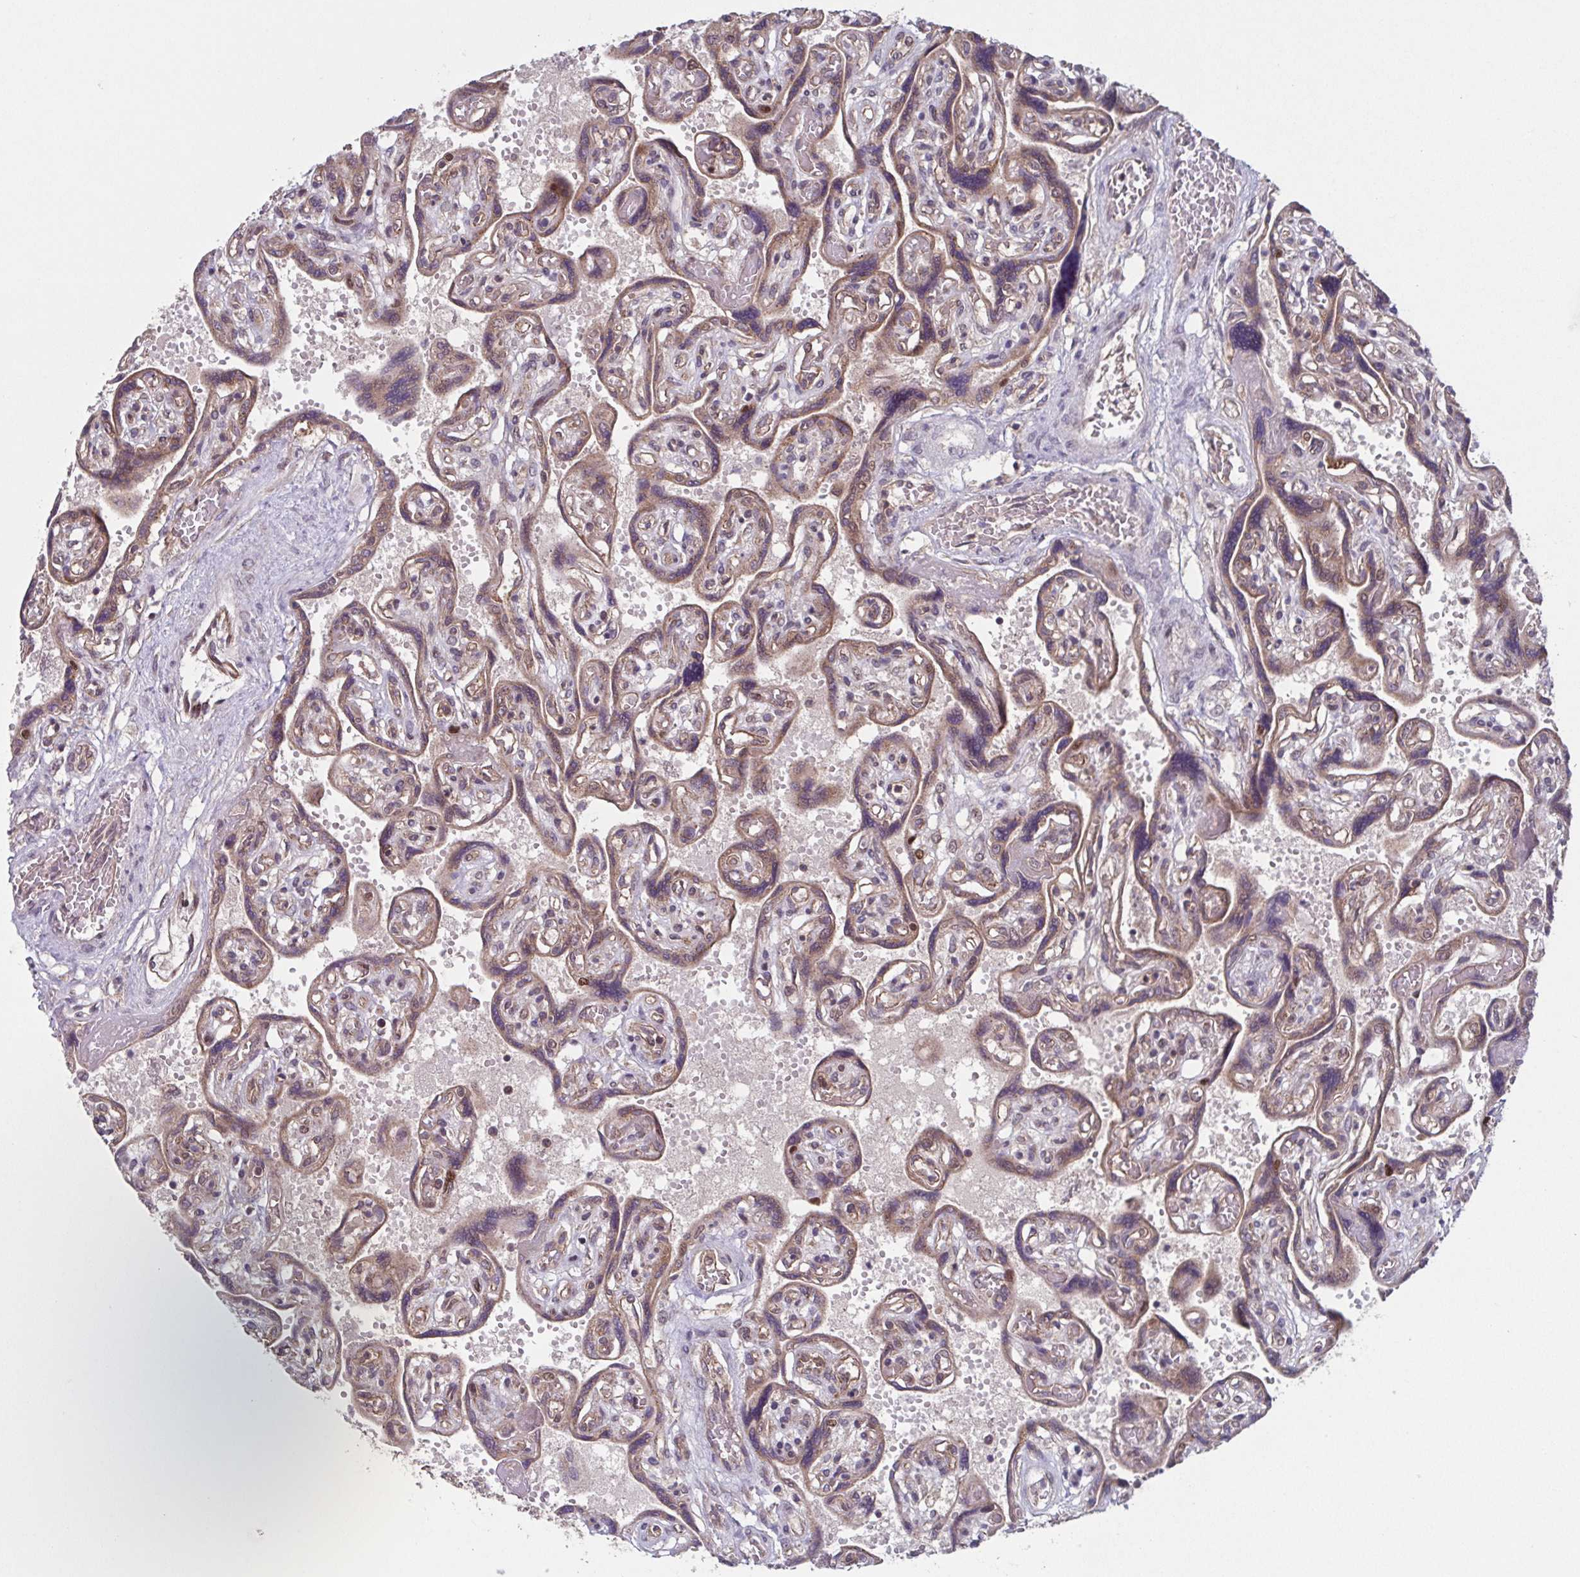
{"staining": {"intensity": "negative", "quantity": "none", "location": "none"}, "tissue": "placenta", "cell_type": "Decidual cells", "image_type": "normal", "snomed": [{"axis": "morphology", "description": "Normal tissue, NOS"}, {"axis": "topography", "description": "Placenta"}], "caption": "Human placenta stained for a protein using immunohistochemistry (IHC) displays no positivity in decidual cells.", "gene": "TTC19", "patient": {"sex": "female", "age": 32}}